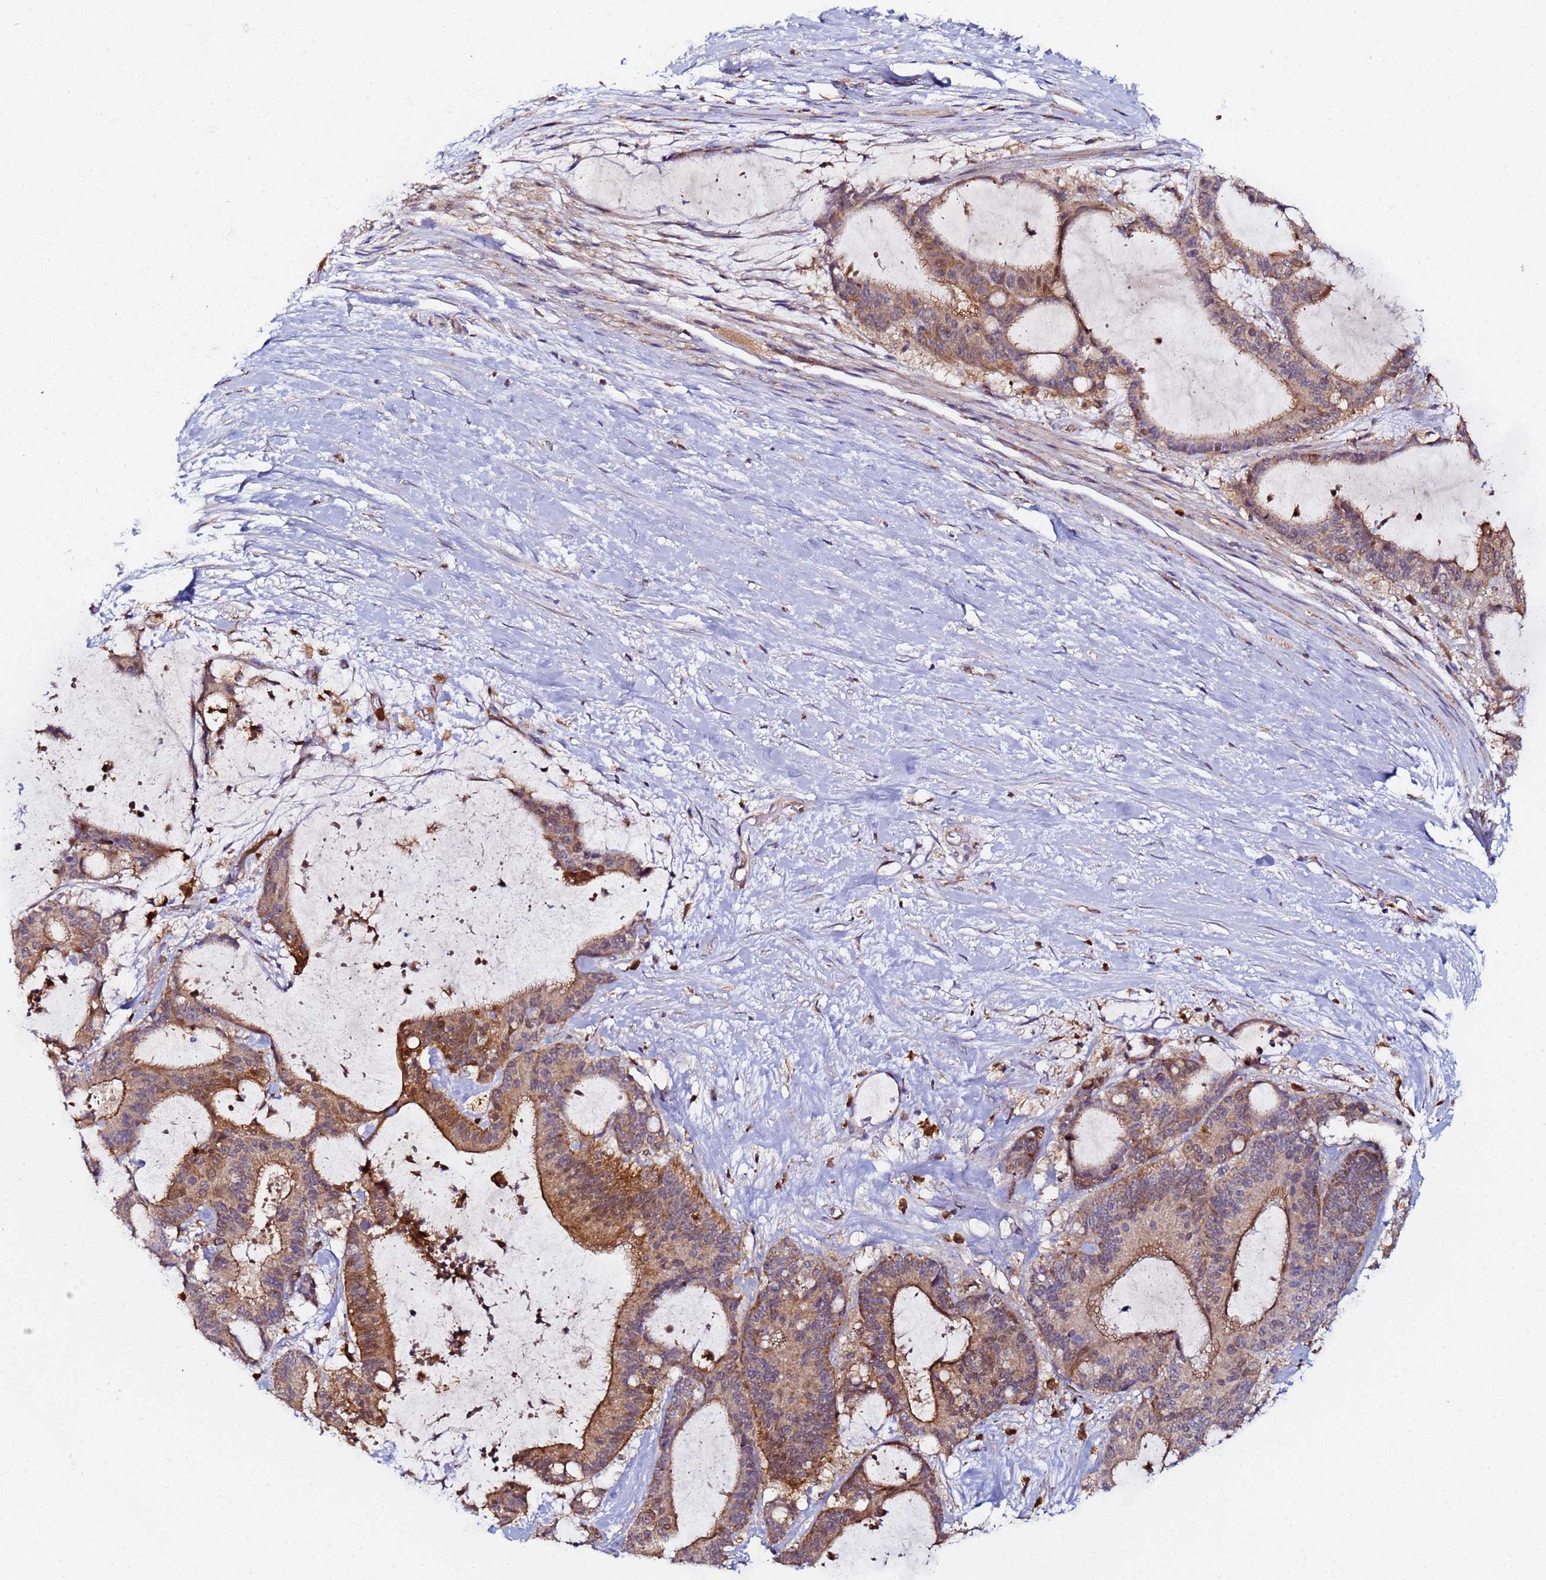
{"staining": {"intensity": "moderate", "quantity": ">75%", "location": "cytoplasmic/membranous"}, "tissue": "liver cancer", "cell_type": "Tumor cells", "image_type": "cancer", "snomed": [{"axis": "morphology", "description": "Normal tissue, NOS"}, {"axis": "morphology", "description": "Cholangiocarcinoma"}, {"axis": "topography", "description": "Liver"}, {"axis": "topography", "description": "Peripheral nerve tissue"}], "caption": "DAB (3,3'-diaminobenzidine) immunohistochemical staining of liver cholangiocarcinoma reveals moderate cytoplasmic/membranous protein positivity in about >75% of tumor cells. The staining is performed using DAB (3,3'-diaminobenzidine) brown chromogen to label protein expression. The nuclei are counter-stained blue using hematoxylin.", "gene": "CCDC127", "patient": {"sex": "female", "age": 73}}